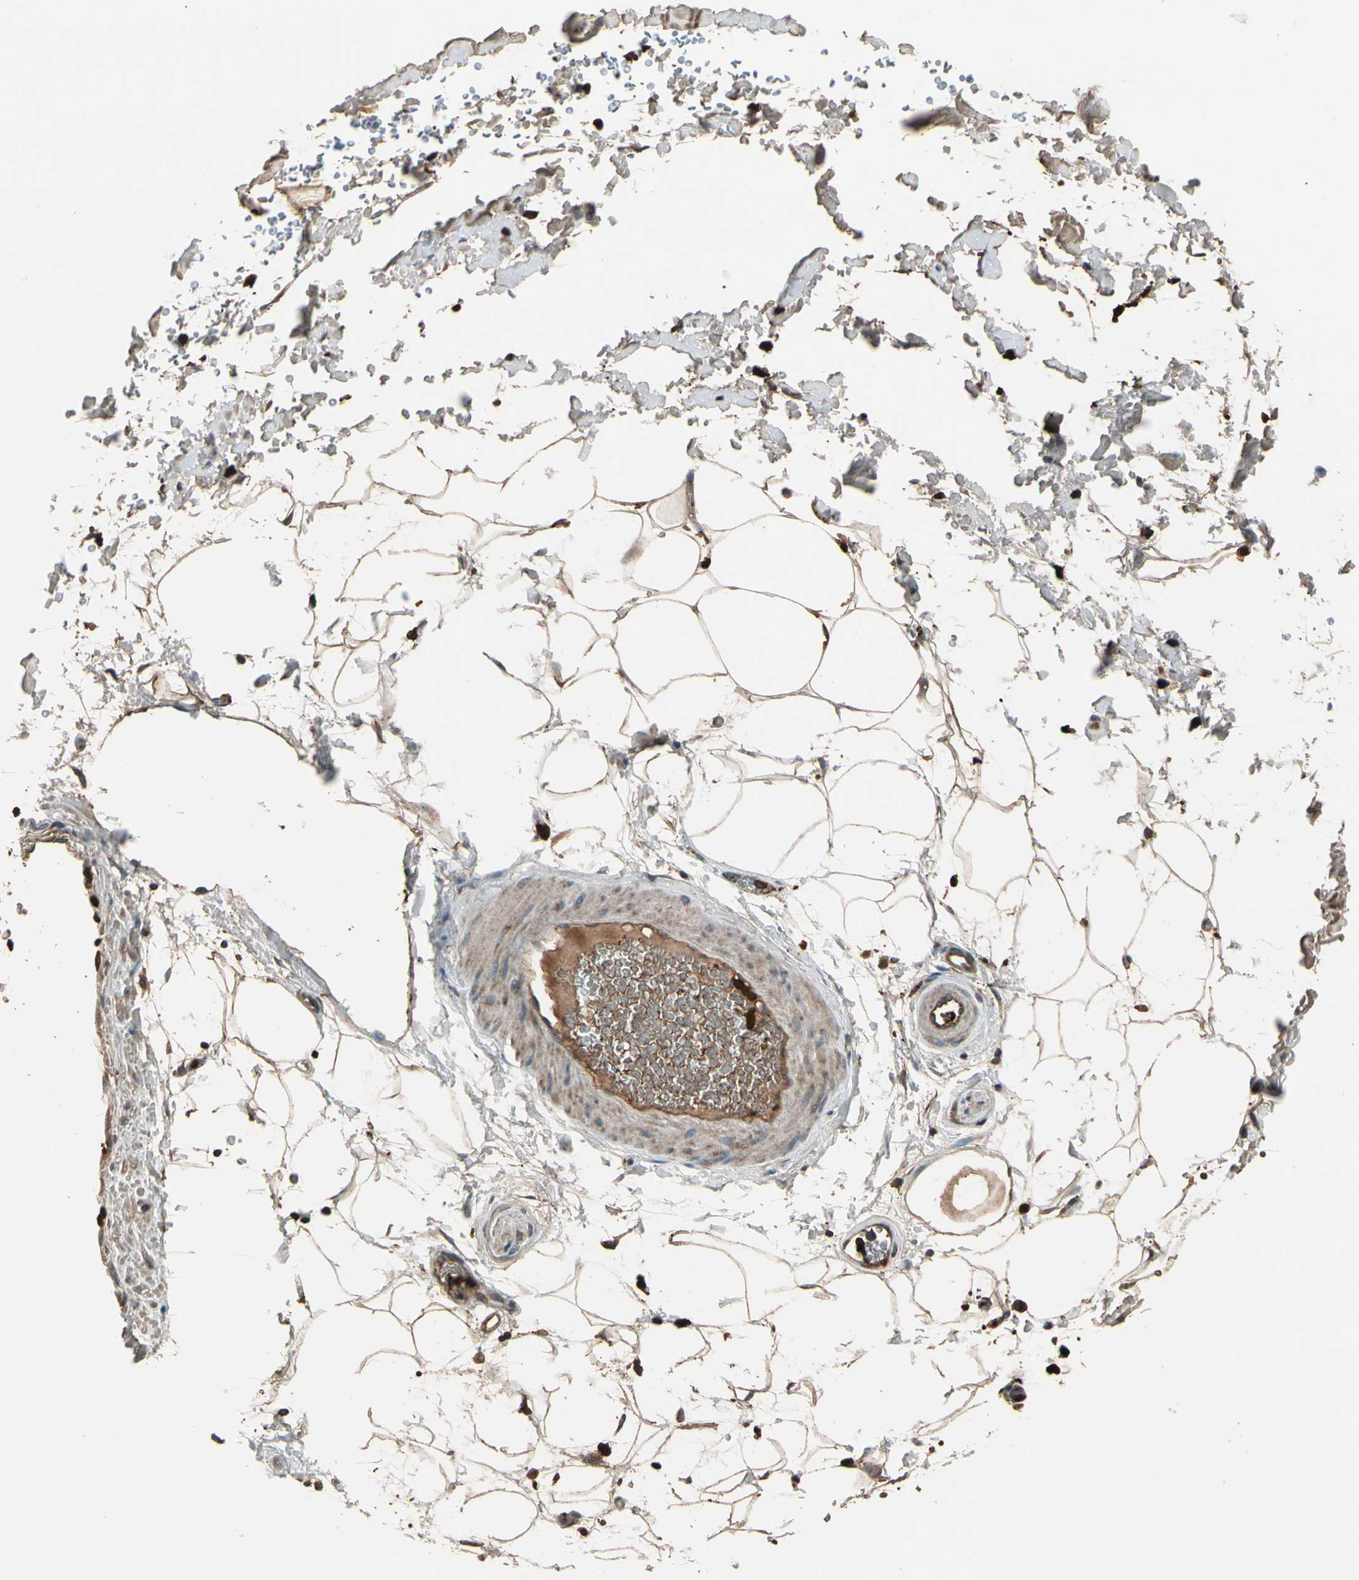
{"staining": {"intensity": "strong", "quantity": ">75%", "location": "cytoplasmic/membranous"}, "tissue": "adipose tissue", "cell_type": "Adipocytes", "image_type": "normal", "snomed": [{"axis": "morphology", "description": "Normal tissue, NOS"}, {"axis": "topography", "description": "Soft tissue"}], "caption": "Adipose tissue stained for a protein demonstrates strong cytoplasmic/membranous positivity in adipocytes. (DAB (3,3'-diaminobenzidine) IHC, brown staining for protein, blue staining for nuclei).", "gene": "STX11", "patient": {"sex": "male", "age": 72}}